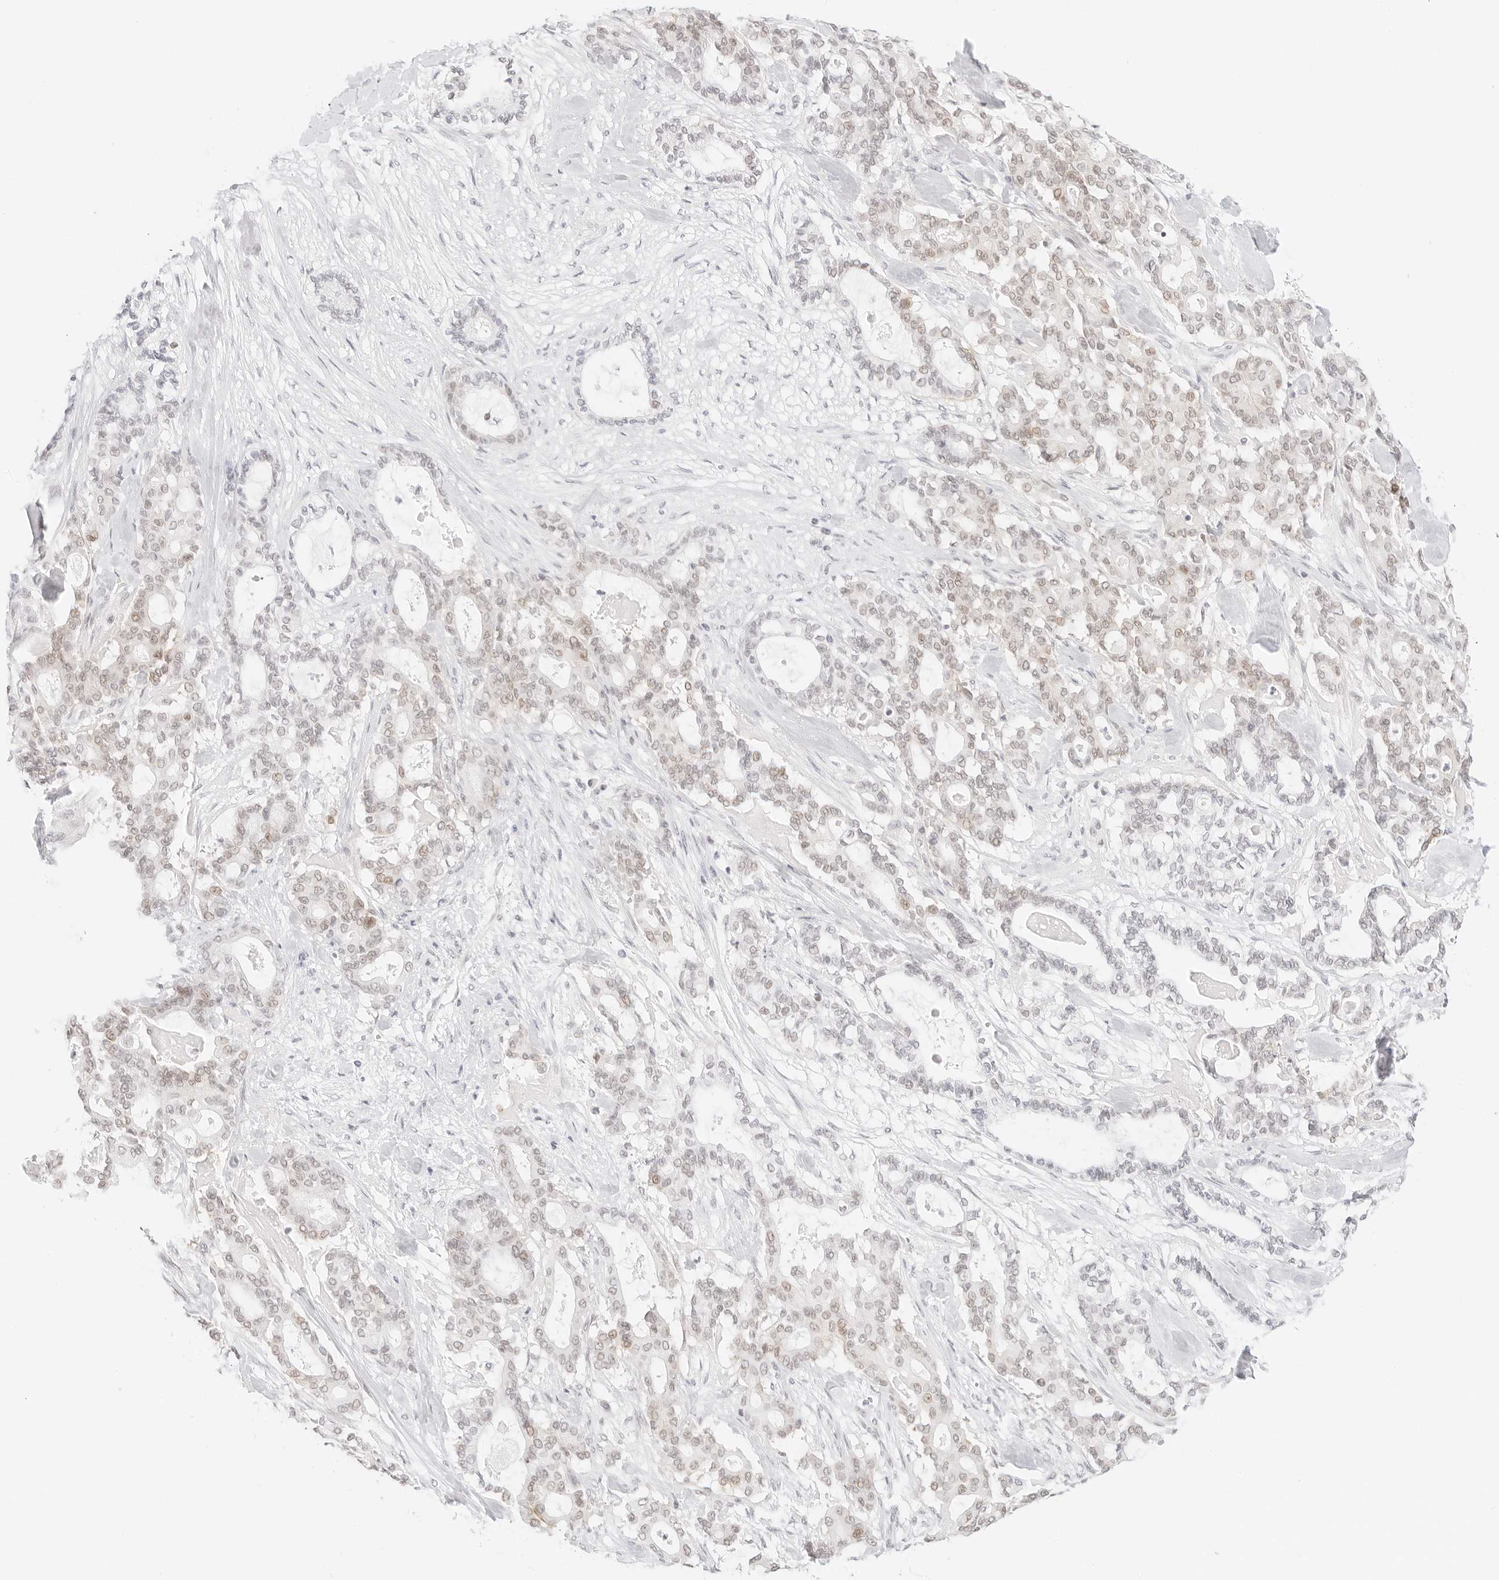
{"staining": {"intensity": "weak", "quantity": "25%-75%", "location": "cytoplasmic/membranous,nuclear"}, "tissue": "pancreatic cancer", "cell_type": "Tumor cells", "image_type": "cancer", "snomed": [{"axis": "morphology", "description": "Adenocarcinoma, NOS"}, {"axis": "topography", "description": "Pancreas"}], "caption": "Pancreatic cancer was stained to show a protein in brown. There is low levels of weak cytoplasmic/membranous and nuclear staining in approximately 25%-75% of tumor cells.", "gene": "ITGA6", "patient": {"sex": "male", "age": 63}}